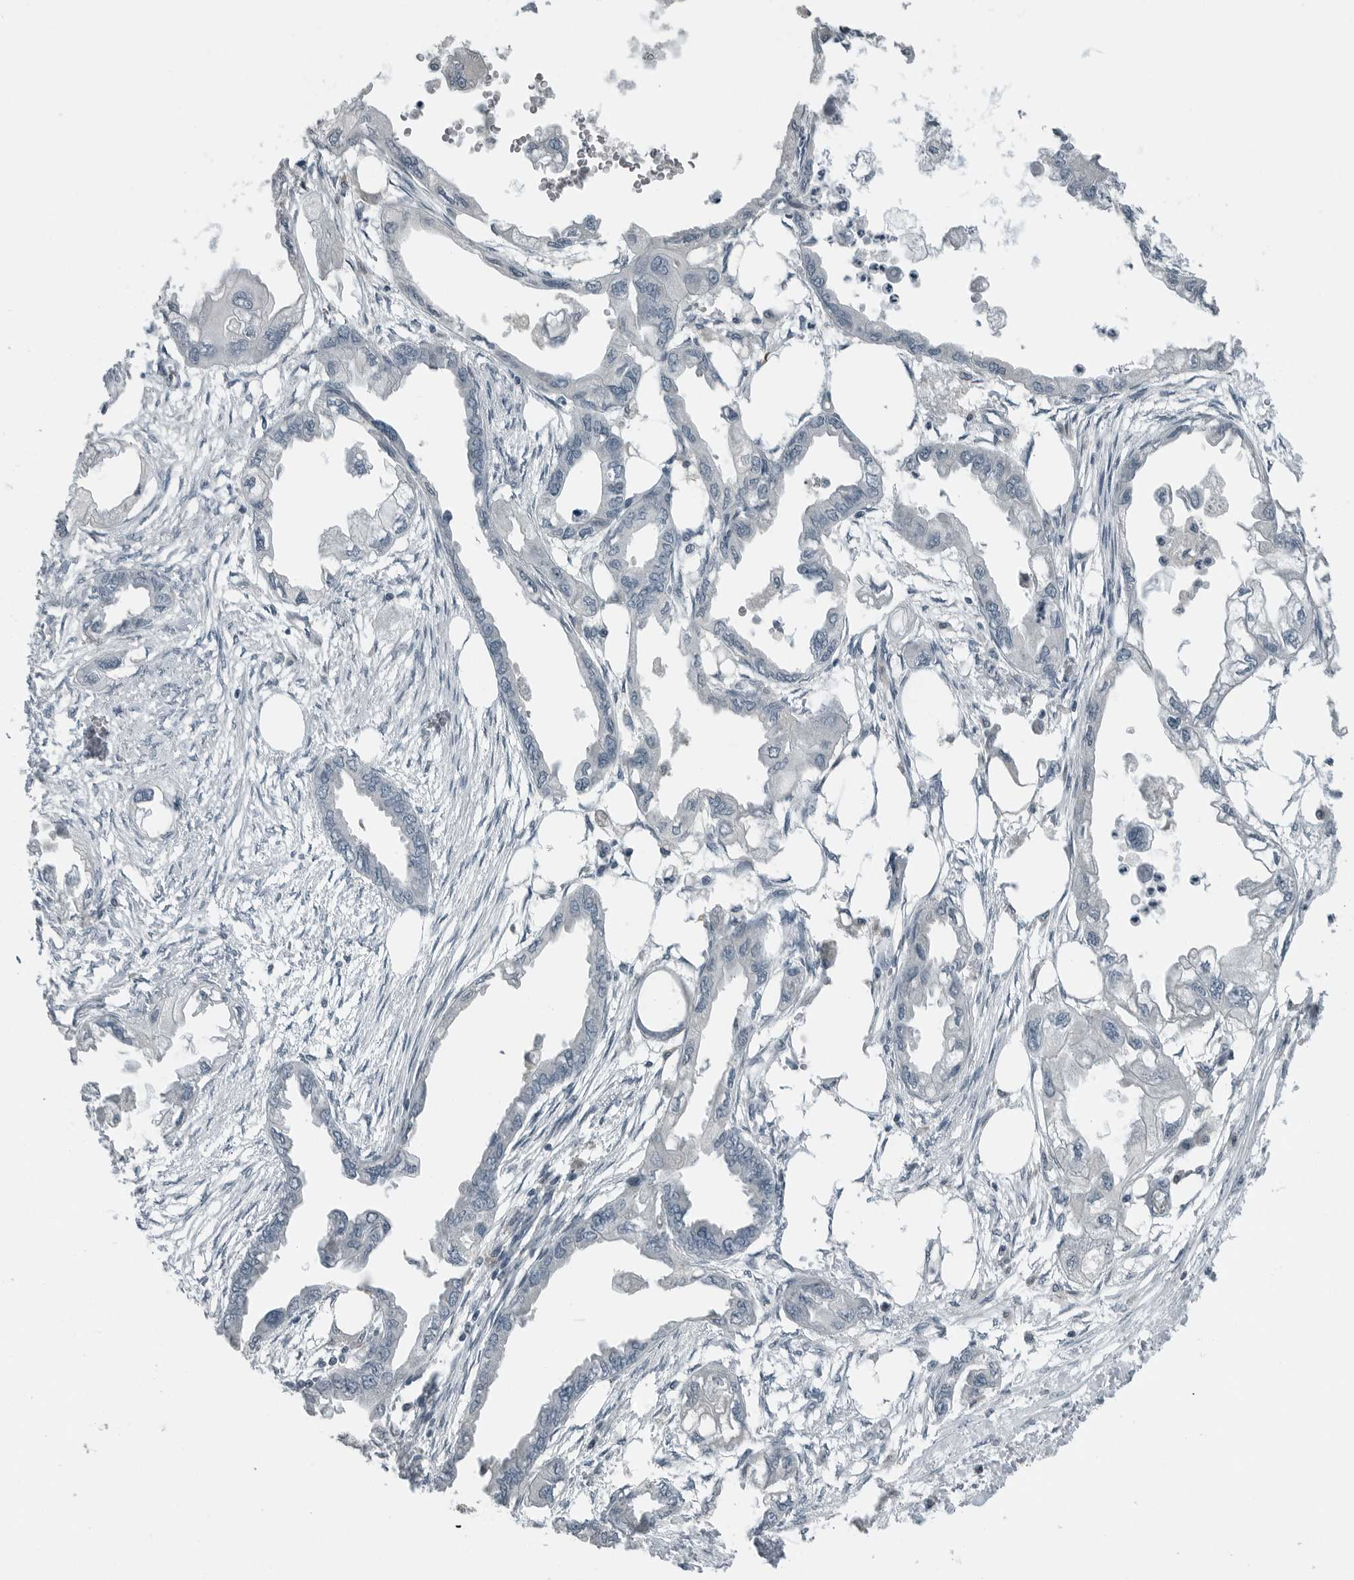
{"staining": {"intensity": "negative", "quantity": "none", "location": "none"}, "tissue": "endometrial cancer", "cell_type": "Tumor cells", "image_type": "cancer", "snomed": [{"axis": "morphology", "description": "Adenocarcinoma, NOS"}, {"axis": "morphology", "description": "Adenocarcinoma, metastatic, NOS"}, {"axis": "topography", "description": "Adipose tissue"}, {"axis": "topography", "description": "Endometrium"}], "caption": "Tumor cells show no significant protein positivity in metastatic adenocarcinoma (endometrial). Brightfield microscopy of IHC stained with DAB (brown) and hematoxylin (blue), captured at high magnification.", "gene": "KYAT1", "patient": {"sex": "female", "age": 67}}